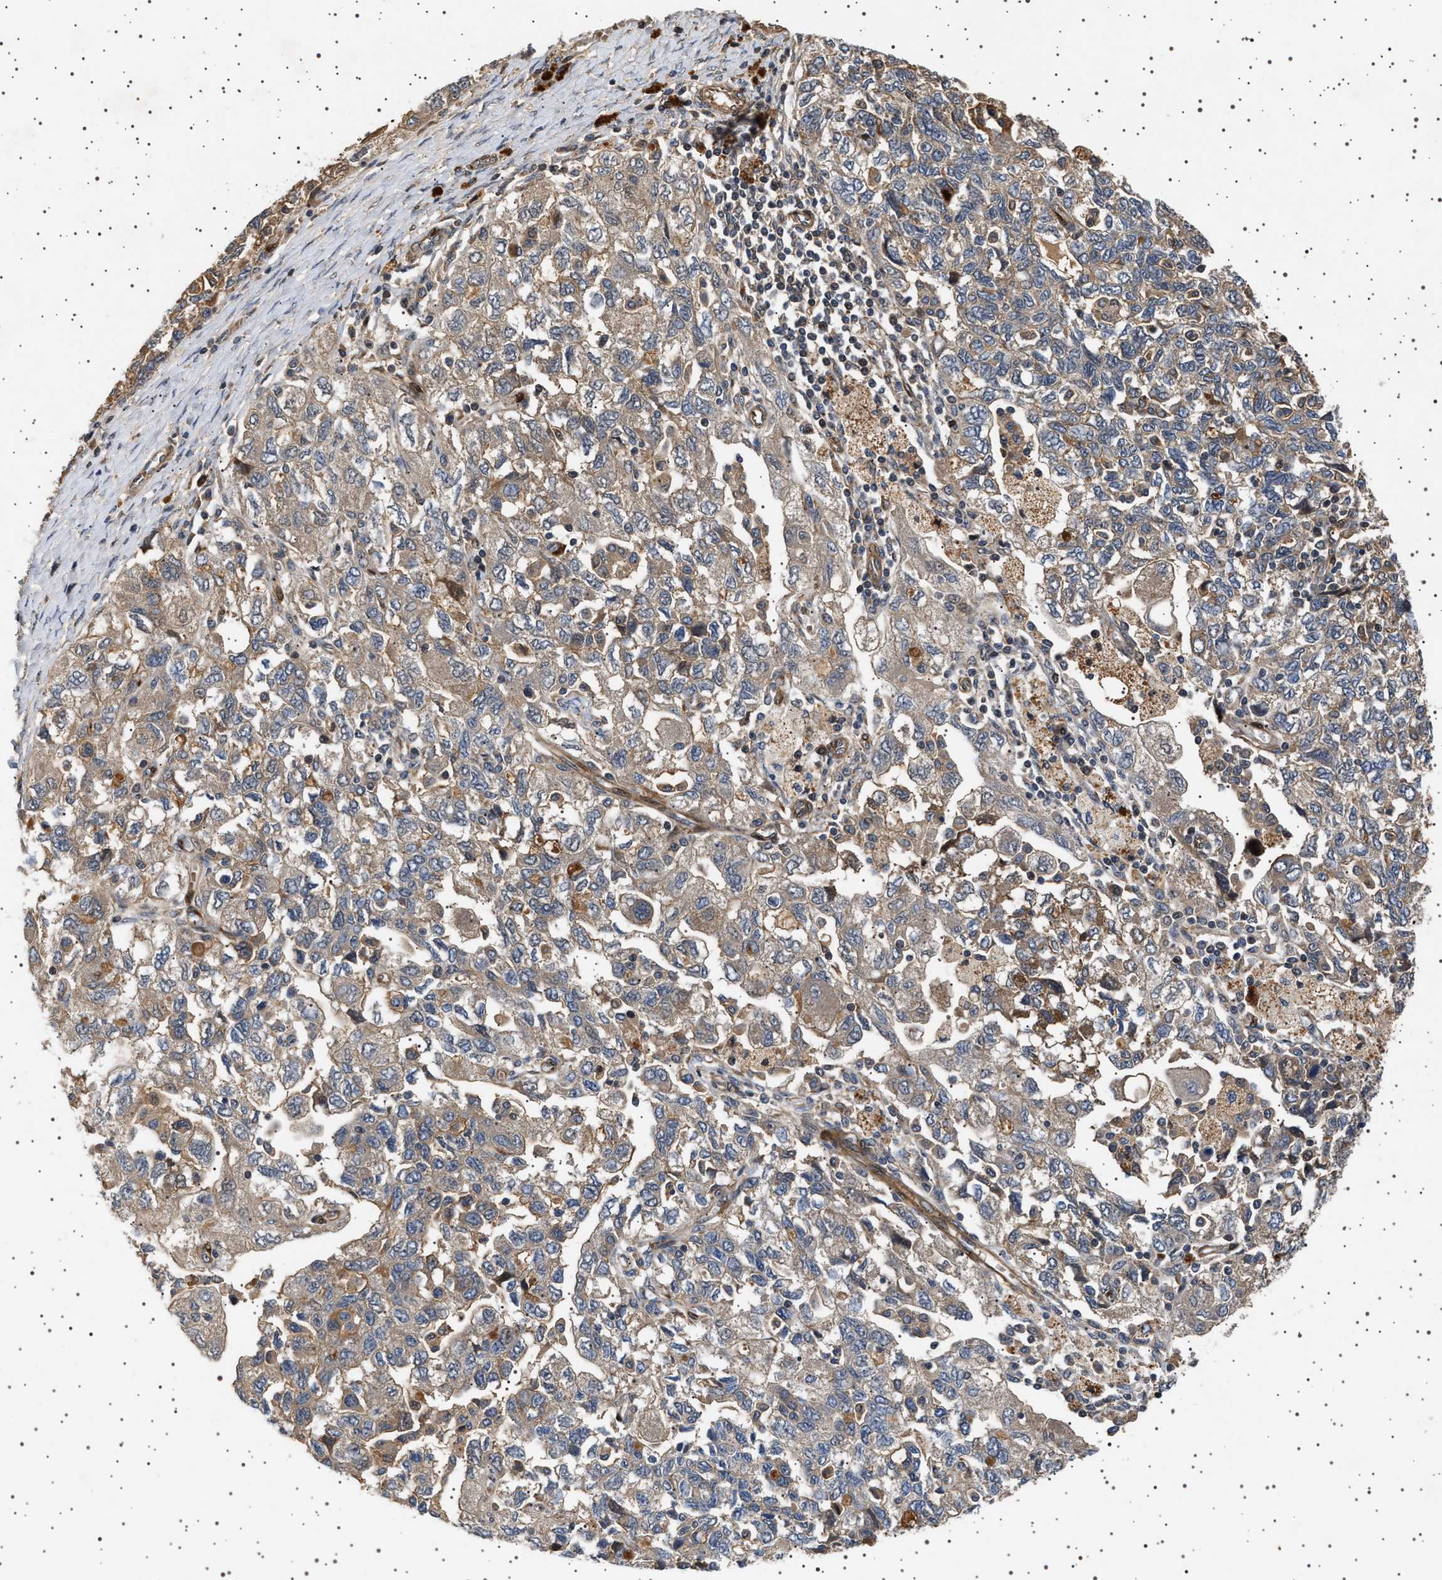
{"staining": {"intensity": "weak", "quantity": ">75%", "location": "cytoplasmic/membranous"}, "tissue": "ovarian cancer", "cell_type": "Tumor cells", "image_type": "cancer", "snomed": [{"axis": "morphology", "description": "Carcinoma, NOS"}, {"axis": "morphology", "description": "Cystadenocarcinoma, serous, NOS"}, {"axis": "topography", "description": "Ovary"}], "caption": "Ovarian cancer was stained to show a protein in brown. There is low levels of weak cytoplasmic/membranous positivity in about >75% of tumor cells.", "gene": "GUCY1B1", "patient": {"sex": "female", "age": 69}}